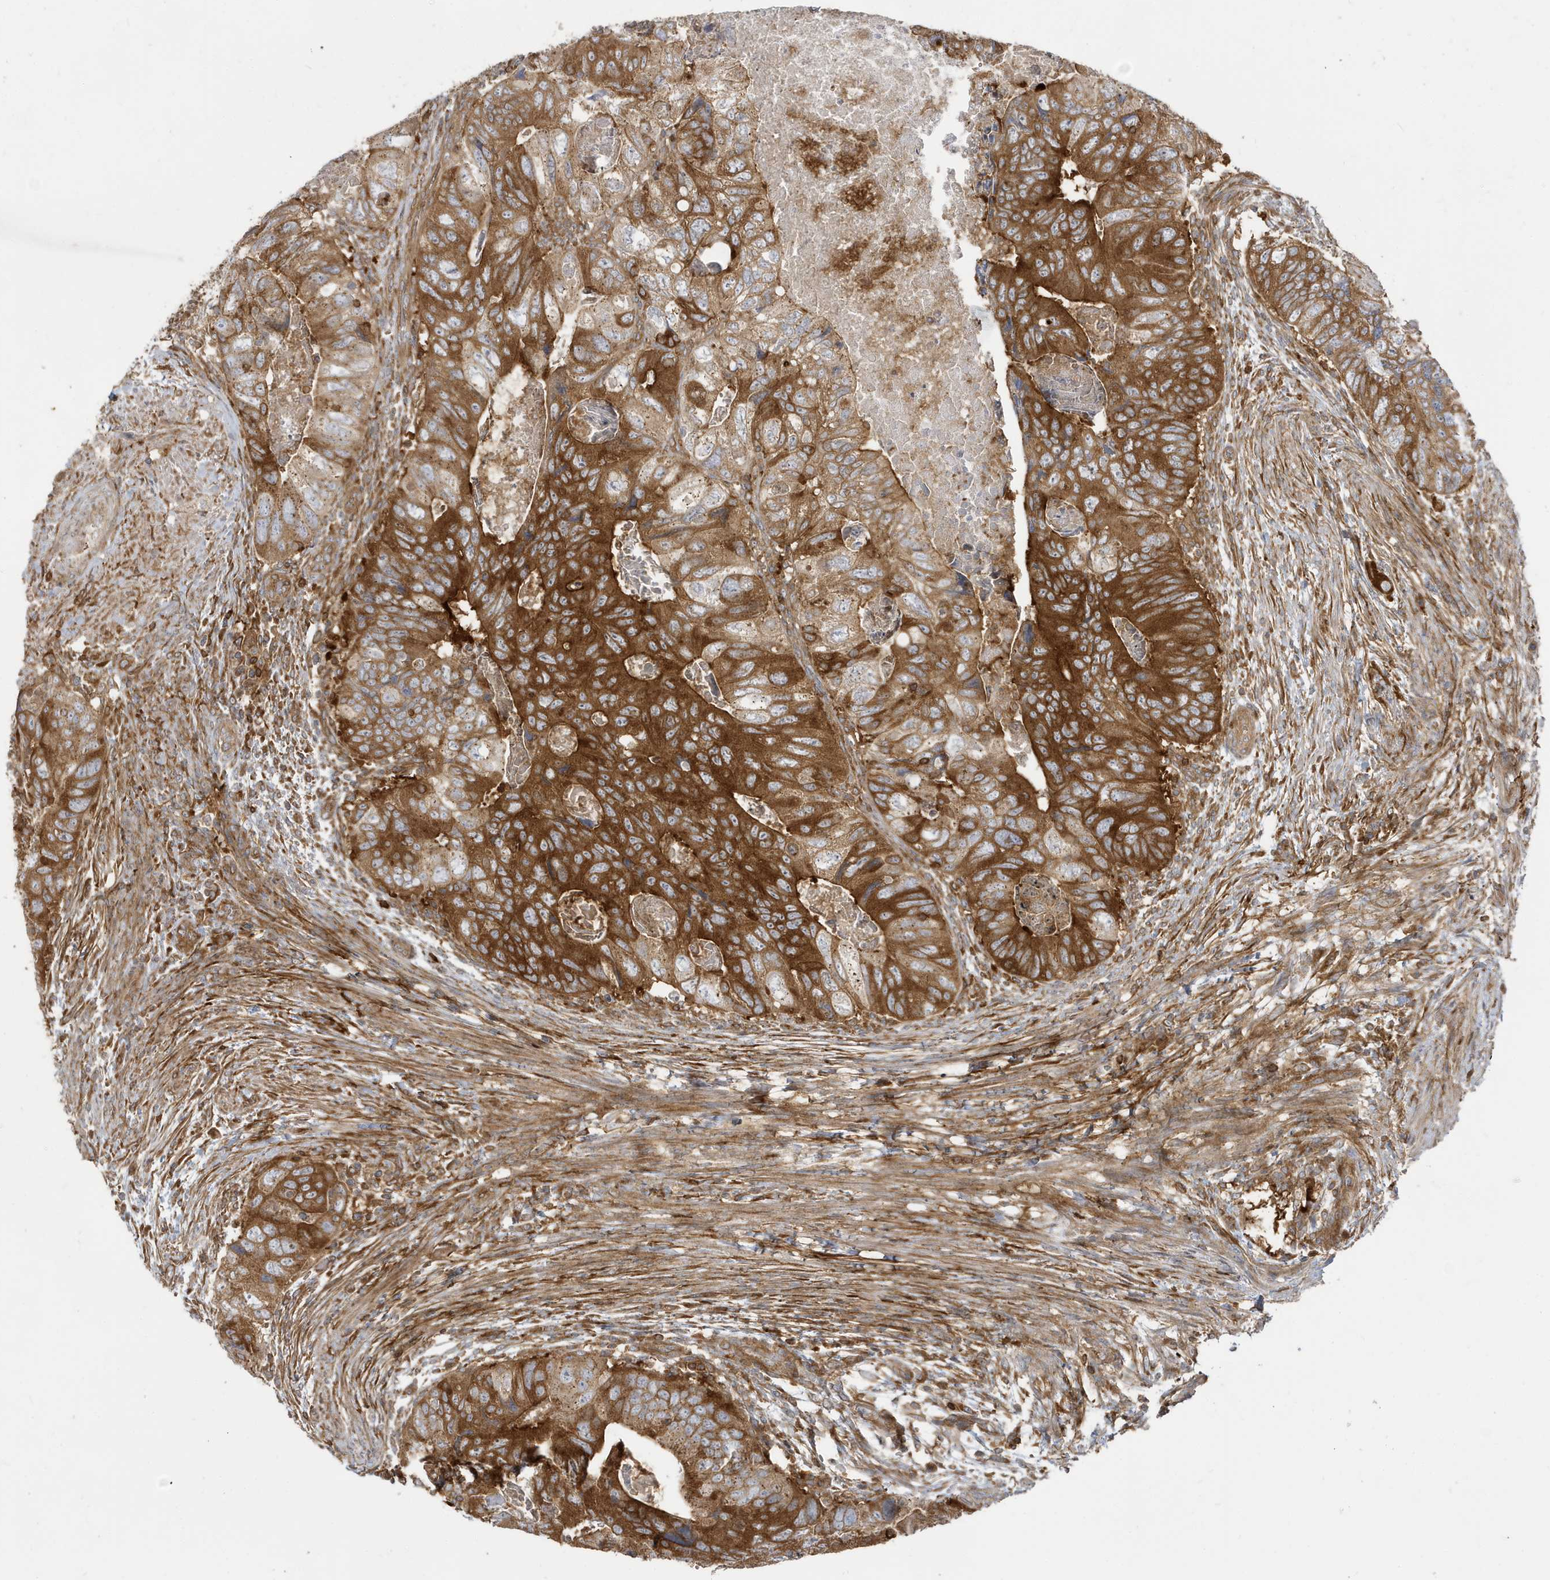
{"staining": {"intensity": "strong", "quantity": ">75%", "location": "cytoplasmic/membranous"}, "tissue": "colorectal cancer", "cell_type": "Tumor cells", "image_type": "cancer", "snomed": [{"axis": "morphology", "description": "Adenocarcinoma, NOS"}, {"axis": "topography", "description": "Rectum"}], "caption": "Immunohistochemistry (IHC) image of neoplastic tissue: colorectal cancer stained using immunohistochemistry (IHC) reveals high levels of strong protein expression localized specifically in the cytoplasmic/membranous of tumor cells, appearing as a cytoplasmic/membranous brown color.", "gene": "STAM", "patient": {"sex": "male", "age": 63}}